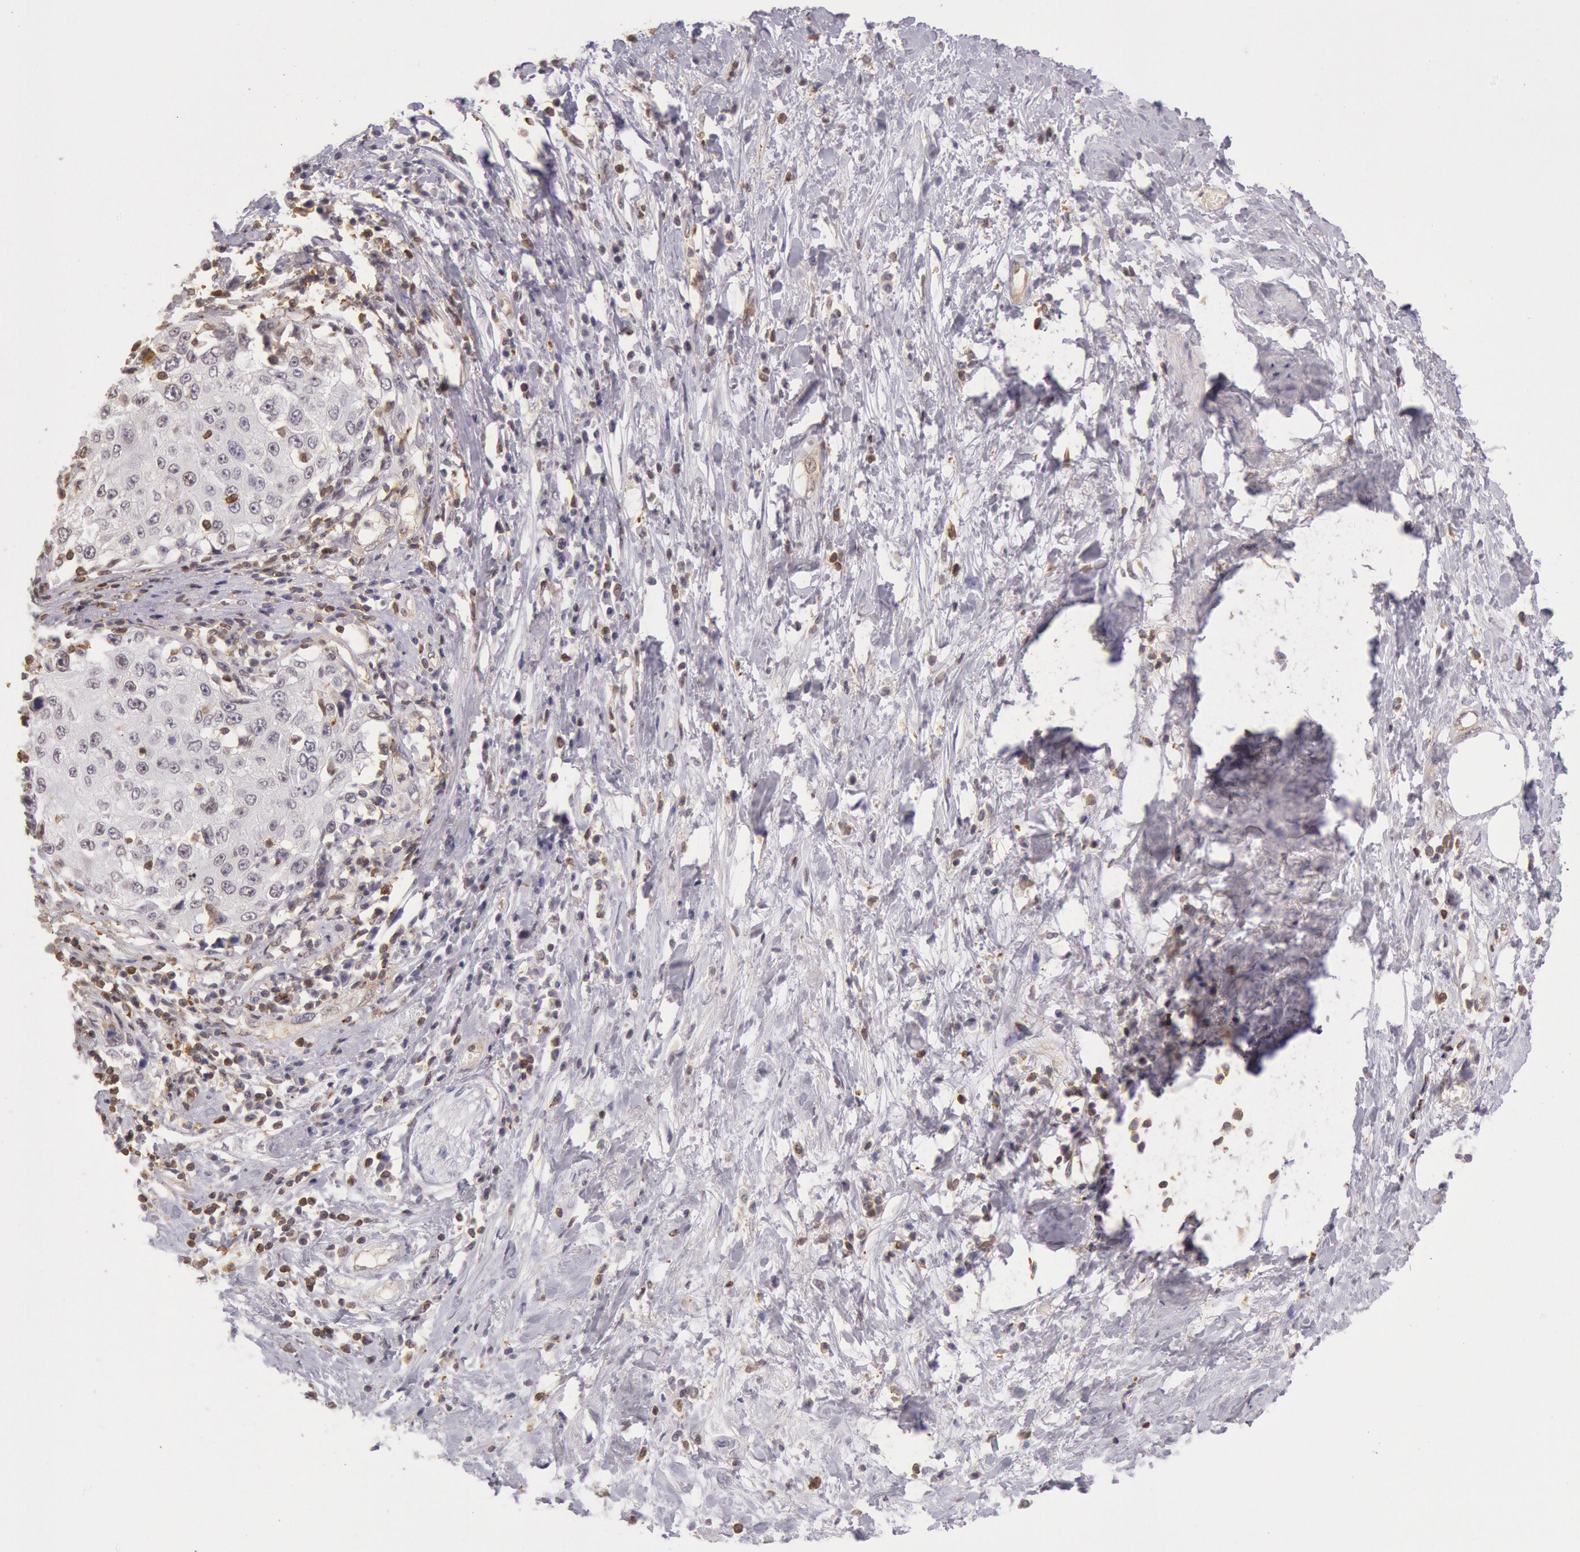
{"staining": {"intensity": "negative", "quantity": "none", "location": "none"}, "tissue": "cervical cancer", "cell_type": "Tumor cells", "image_type": "cancer", "snomed": [{"axis": "morphology", "description": "Squamous cell carcinoma, NOS"}, {"axis": "topography", "description": "Cervix"}], "caption": "Photomicrograph shows no significant protein expression in tumor cells of squamous cell carcinoma (cervical).", "gene": "HIF1A", "patient": {"sex": "female", "age": 57}}